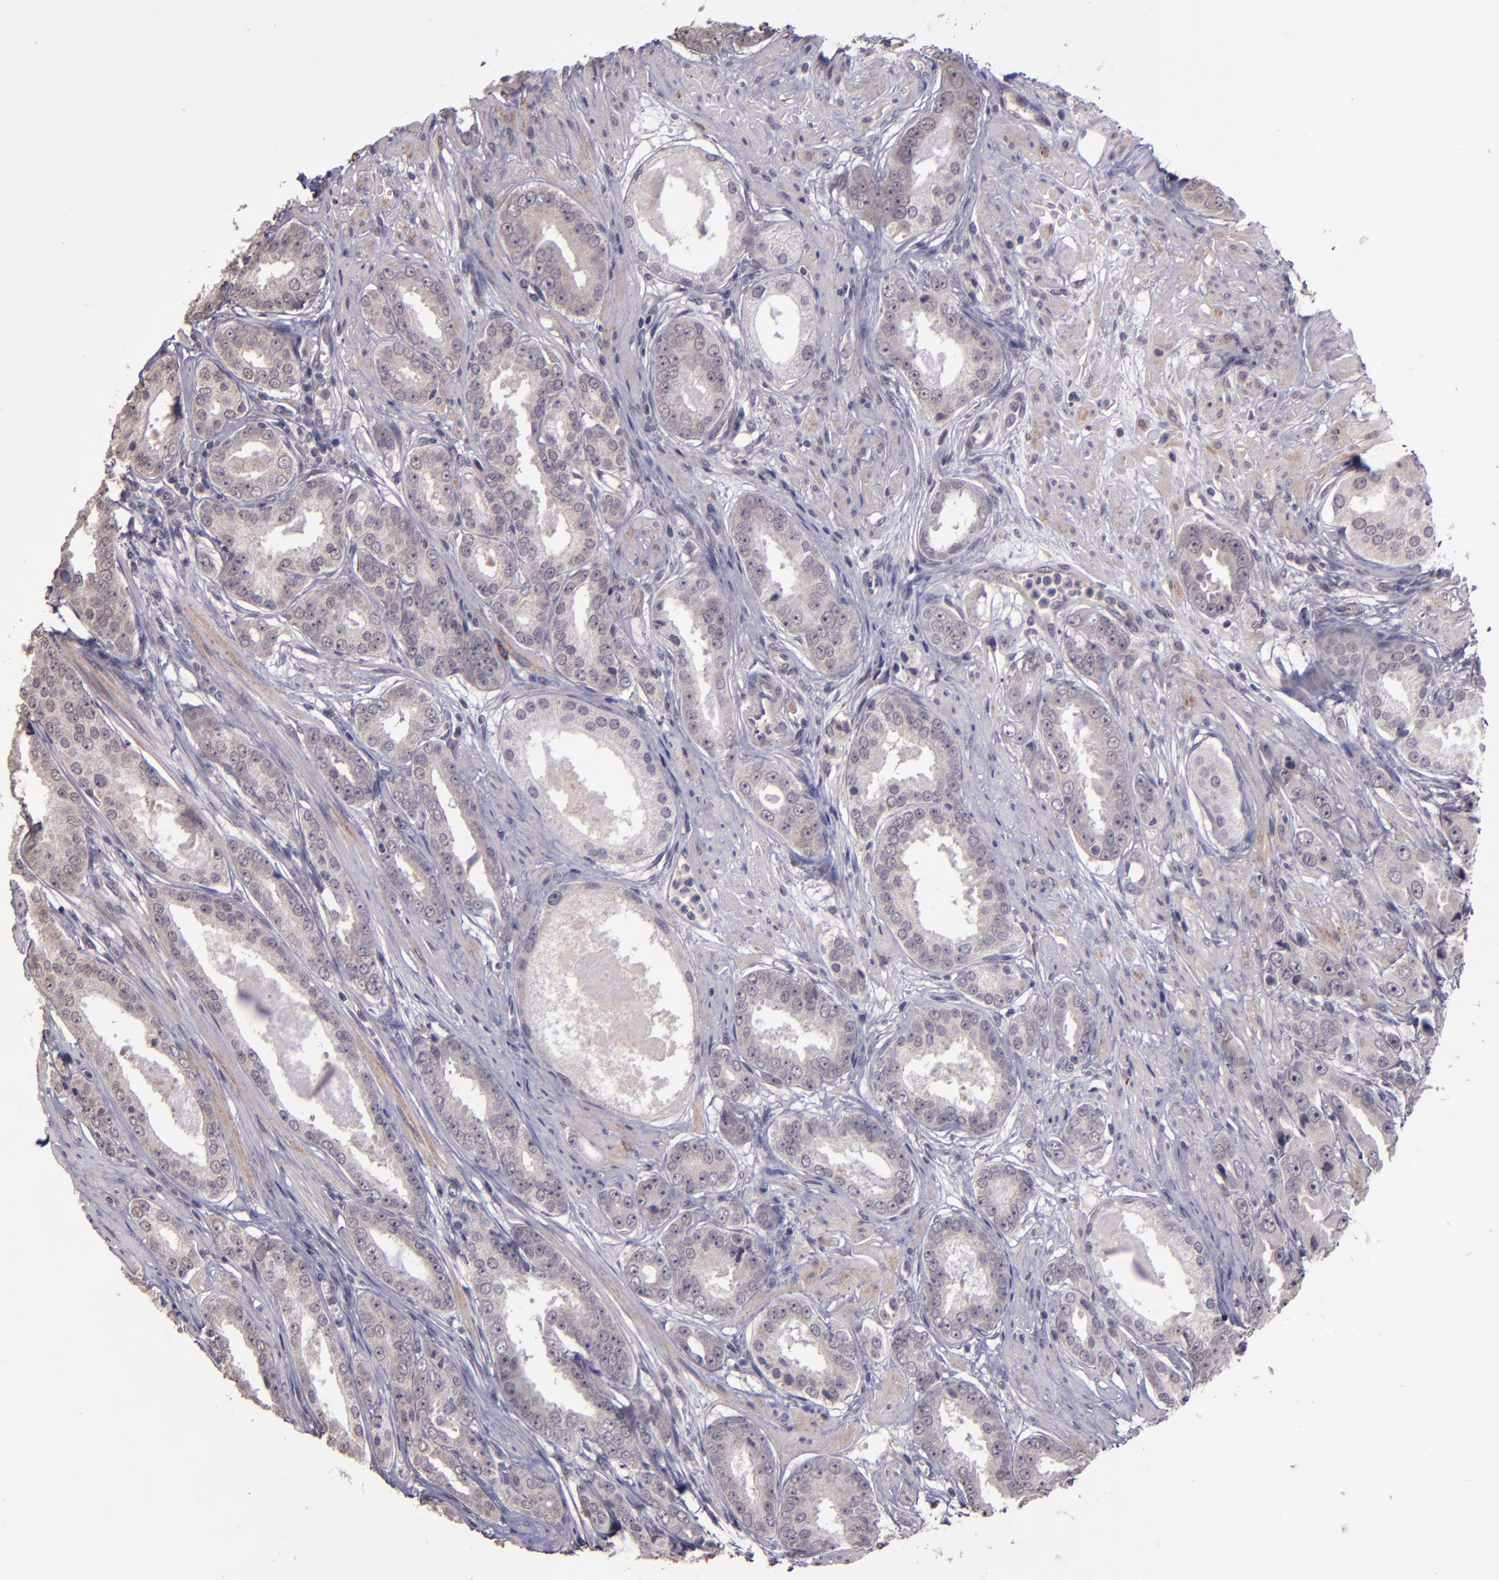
{"staining": {"intensity": "weak", "quantity": ">75%", "location": "cytoplasmic/membranous"}, "tissue": "prostate cancer", "cell_type": "Tumor cells", "image_type": "cancer", "snomed": [{"axis": "morphology", "description": "Adenocarcinoma, Medium grade"}, {"axis": "topography", "description": "Prostate"}], "caption": "A brown stain labels weak cytoplasmic/membranous positivity of a protein in human prostate adenocarcinoma (medium-grade) tumor cells. The protein is stained brown, and the nuclei are stained in blue (DAB IHC with brightfield microscopy, high magnification).", "gene": "TAF7L", "patient": {"sex": "male", "age": 53}}